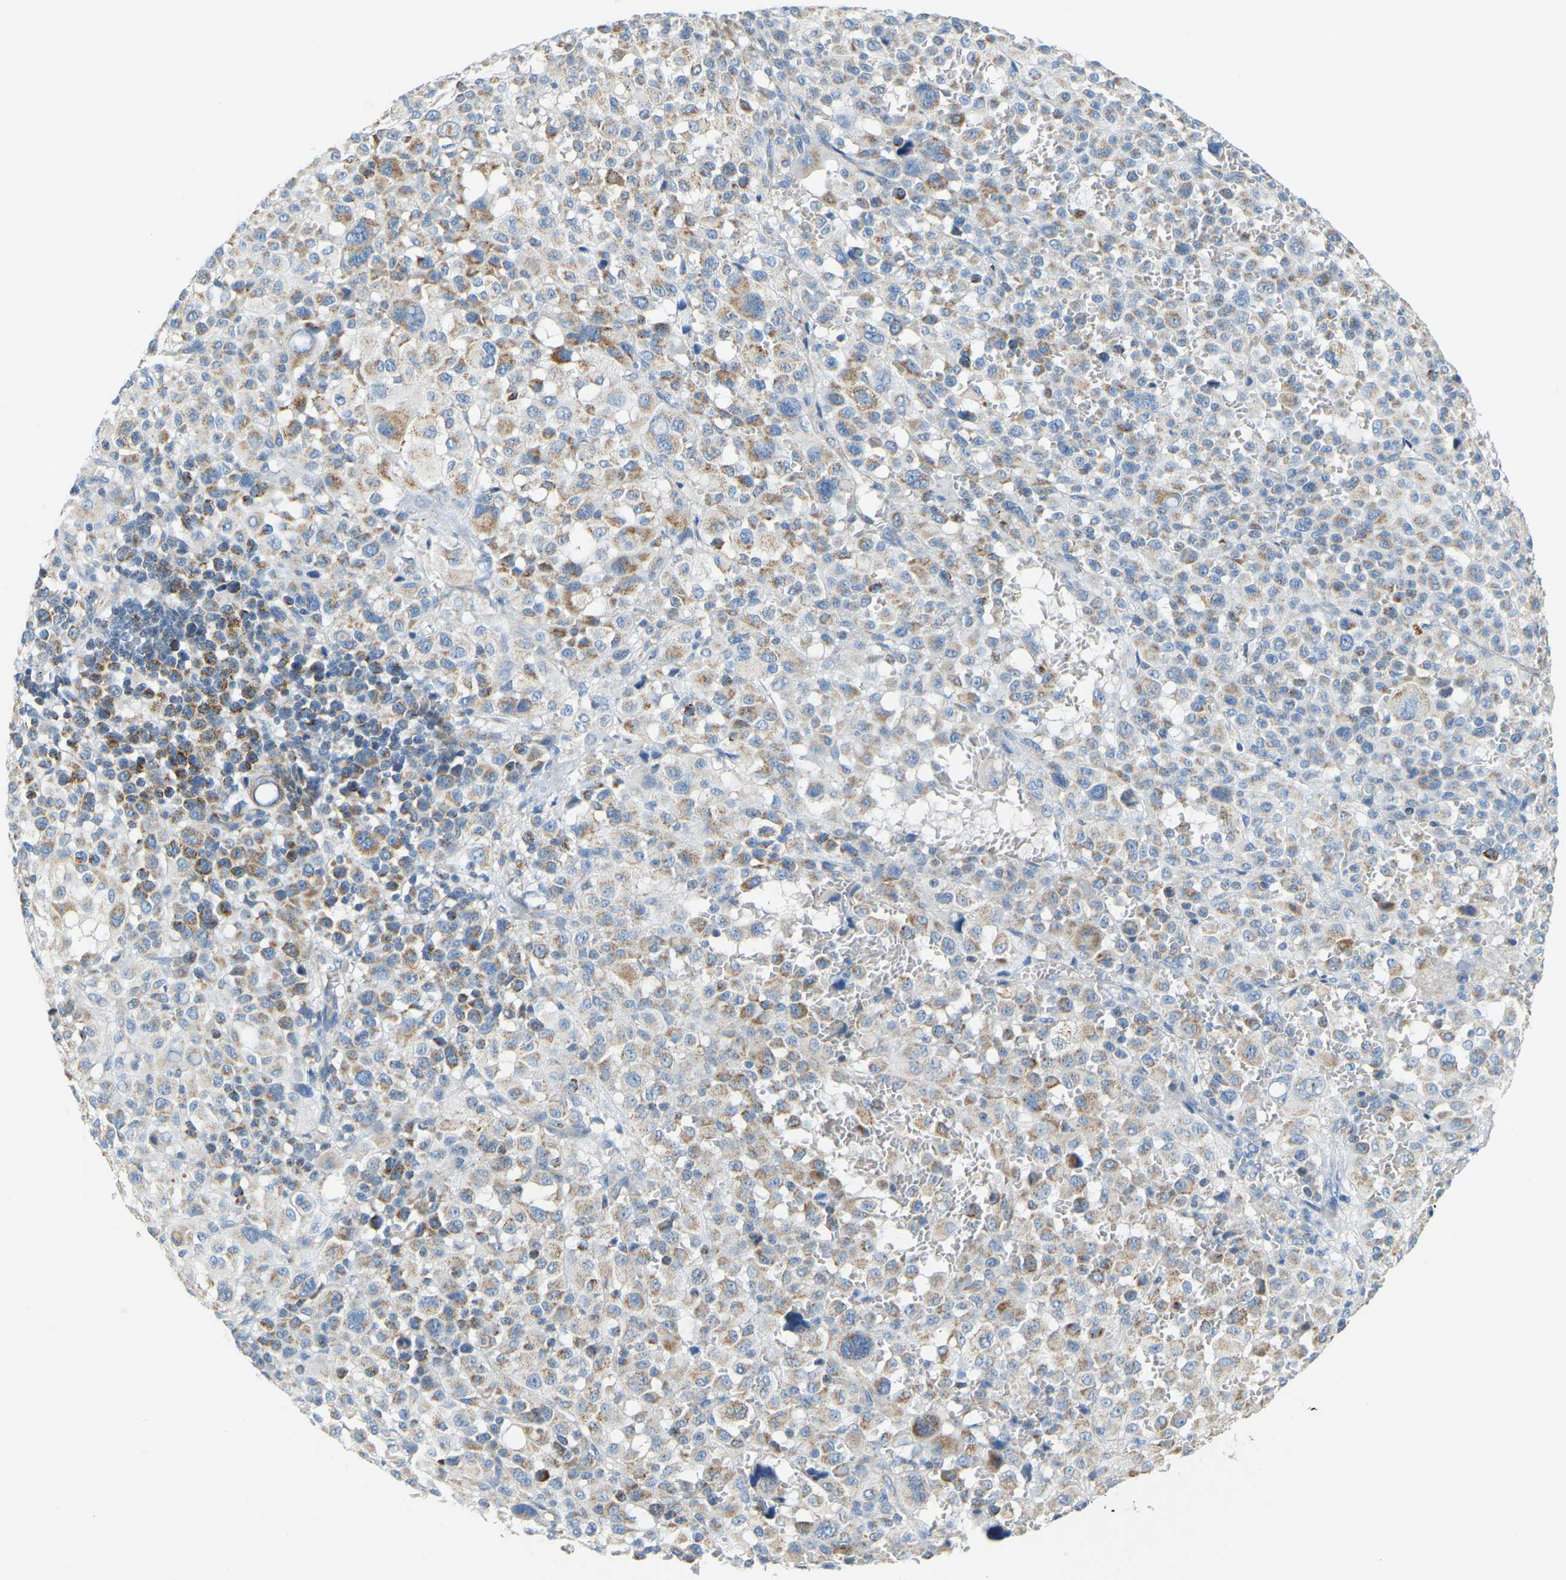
{"staining": {"intensity": "weak", "quantity": "25%-75%", "location": "cytoplasmic/membranous"}, "tissue": "melanoma", "cell_type": "Tumor cells", "image_type": "cancer", "snomed": [{"axis": "morphology", "description": "Malignant melanoma, Metastatic site"}, {"axis": "topography", "description": "Skin"}], "caption": "Human melanoma stained for a protein (brown) shows weak cytoplasmic/membranous positive positivity in about 25%-75% of tumor cells.", "gene": "GDA", "patient": {"sex": "female", "age": 74}}